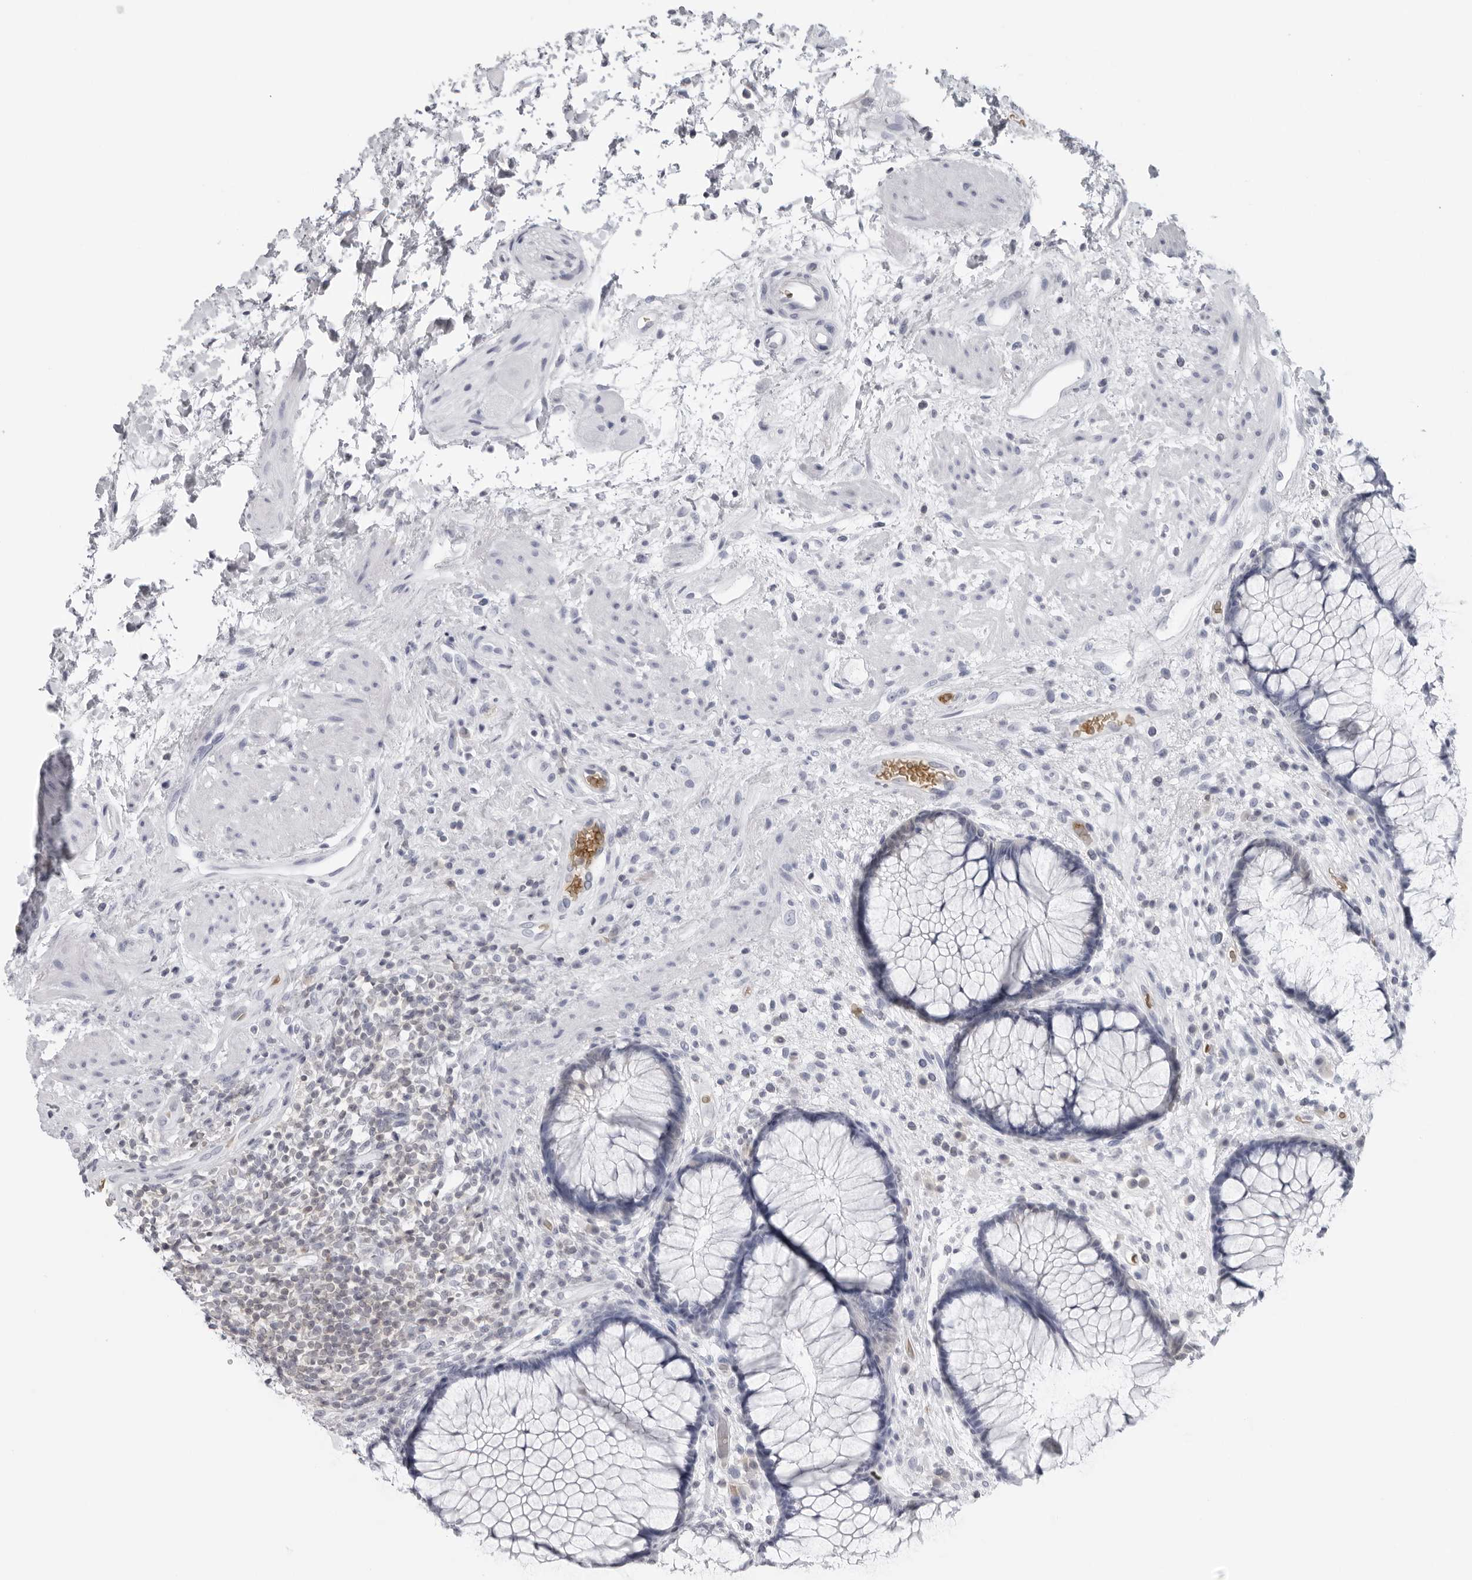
{"staining": {"intensity": "negative", "quantity": "none", "location": "none"}, "tissue": "rectum", "cell_type": "Glandular cells", "image_type": "normal", "snomed": [{"axis": "morphology", "description": "Normal tissue, NOS"}, {"axis": "topography", "description": "Rectum"}], "caption": "The photomicrograph demonstrates no staining of glandular cells in unremarkable rectum. (DAB (3,3'-diaminobenzidine) immunohistochemistry with hematoxylin counter stain).", "gene": "EPB41", "patient": {"sex": "male", "age": 51}}